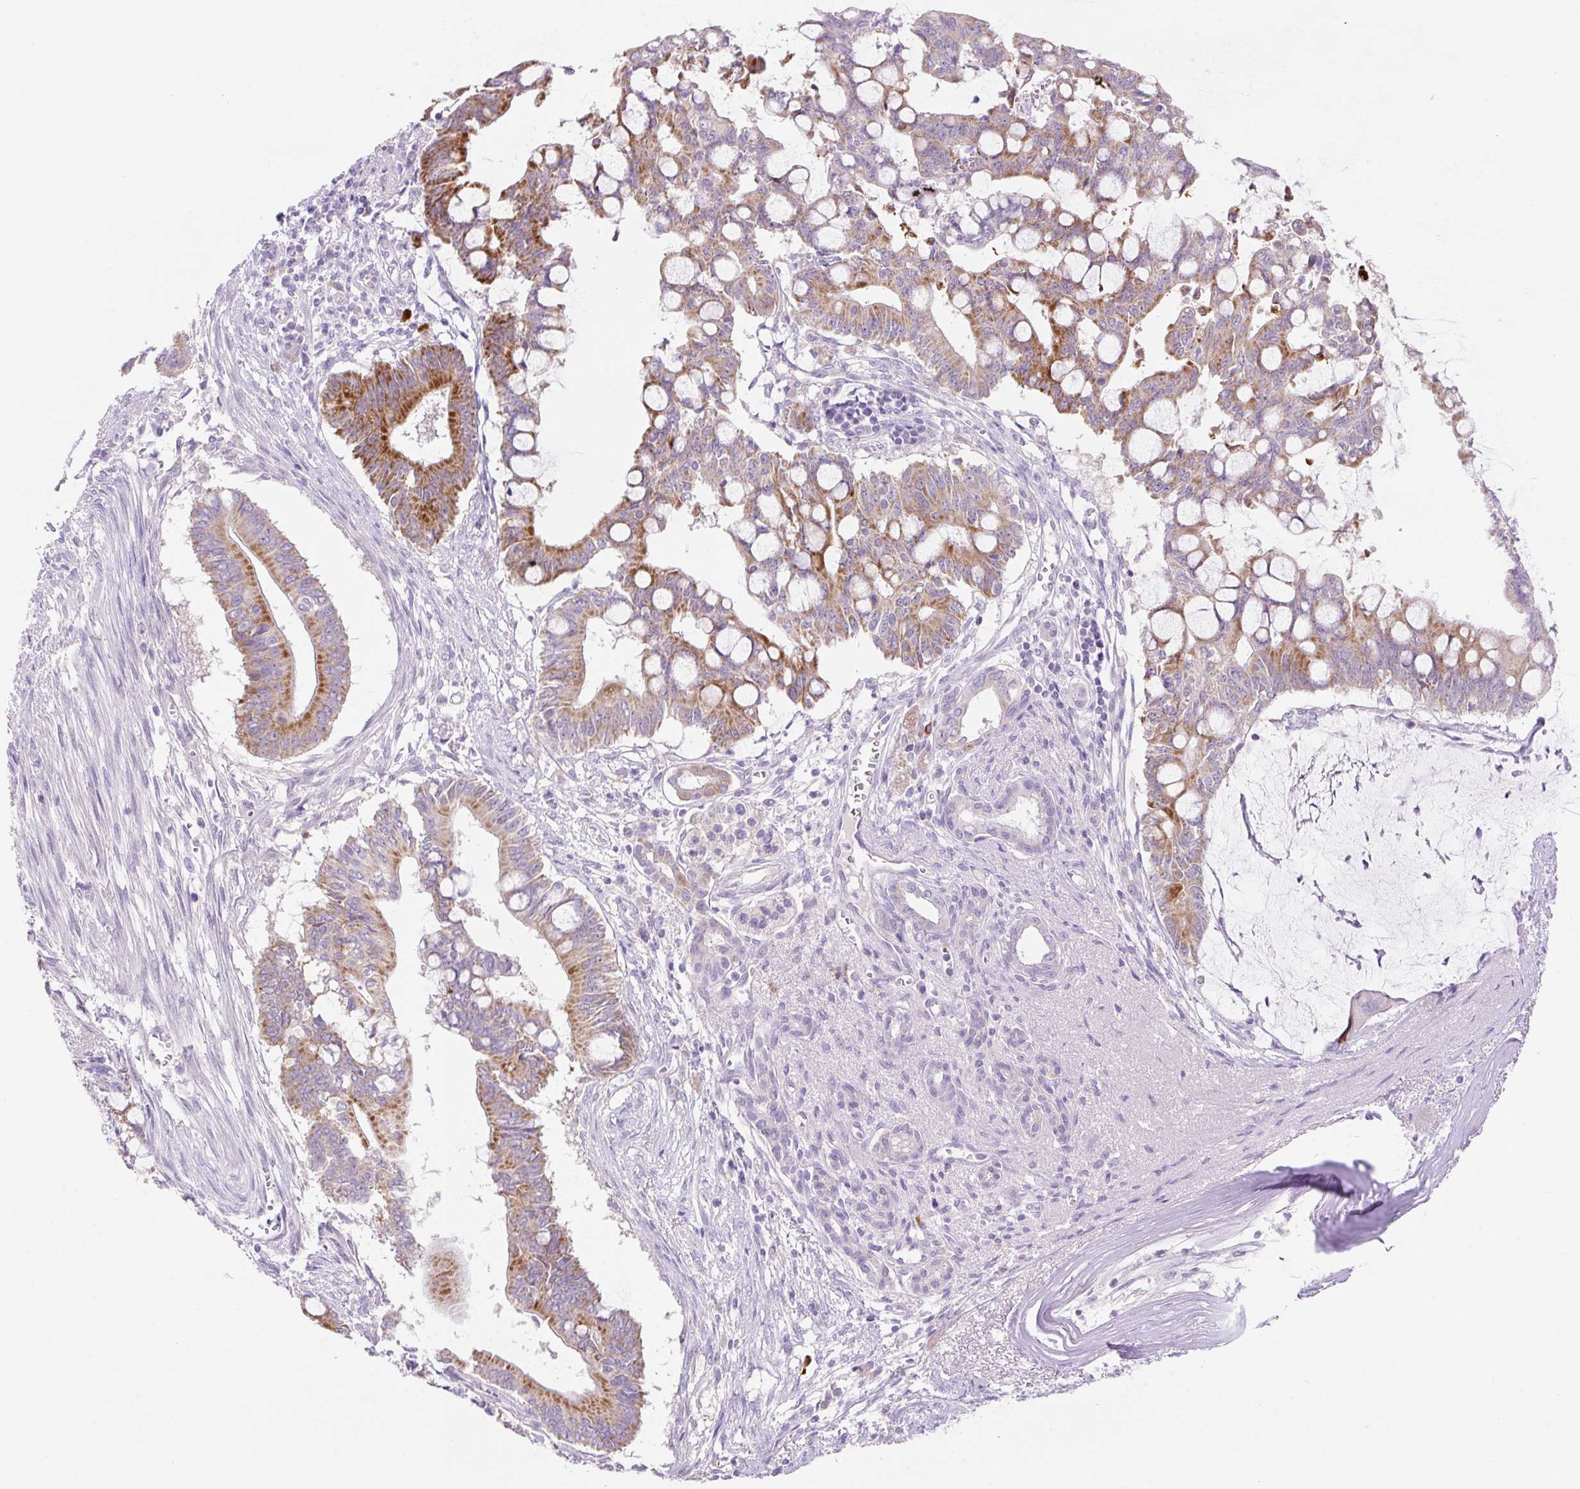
{"staining": {"intensity": "moderate", "quantity": ">75%", "location": "cytoplasmic/membranous"}, "tissue": "pancreatic cancer", "cell_type": "Tumor cells", "image_type": "cancer", "snomed": [{"axis": "morphology", "description": "Adenocarcinoma, NOS"}, {"axis": "topography", "description": "Pancreas"}], "caption": "Pancreatic adenocarcinoma stained with immunohistochemistry displays moderate cytoplasmic/membranous expression in approximately >75% of tumor cells. The staining is performed using DAB brown chromogen to label protein expression. The nuclei are counter-stained blue using hematoxylin.", "gene": "NDST3", "patient": {"sex": "male", "age": 68}}